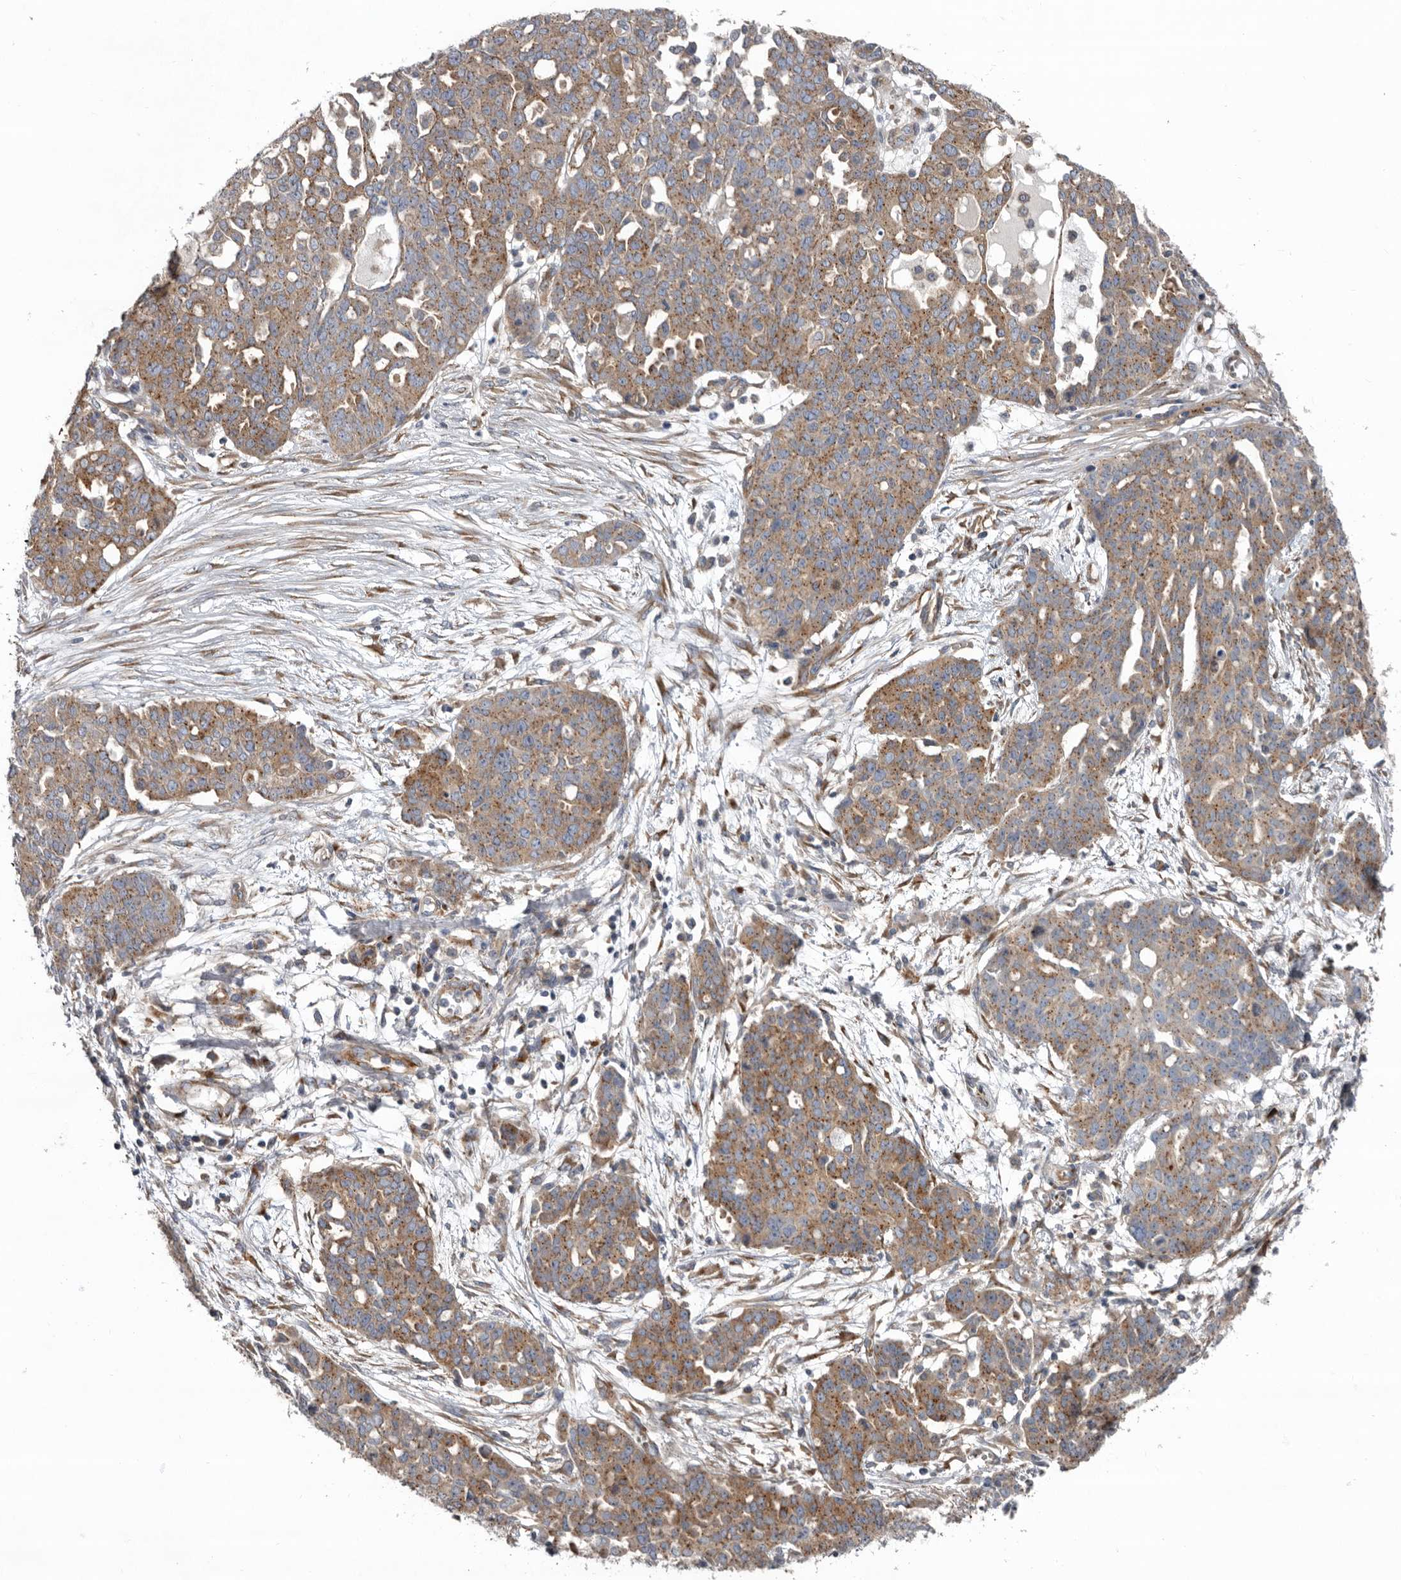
{"staining": {"intensity": "moderate", "quantity": ">75%", "location": "cytoplasmic/membranous"}, "tissue": "ovarian cancer", "cell_type": "Tumor cells", "image_type": "cancer", "snomed": [{"axis": "morphology", "description": "Cystadenocarcinoma, serous, NOS"}, {"axis": "topography", "description": "Soft tissue"}, {"axis": "topography", "description": "Ovary"}], "caption": "Human ovarian serous cystadenocarcinoma stained with a brown dye demonstrates moderate cytoplasmic/membranous positive expression in about >75% of tumor cells.", "gene": "LUZP1", "patient": {"sex": "female", "age": 57}}